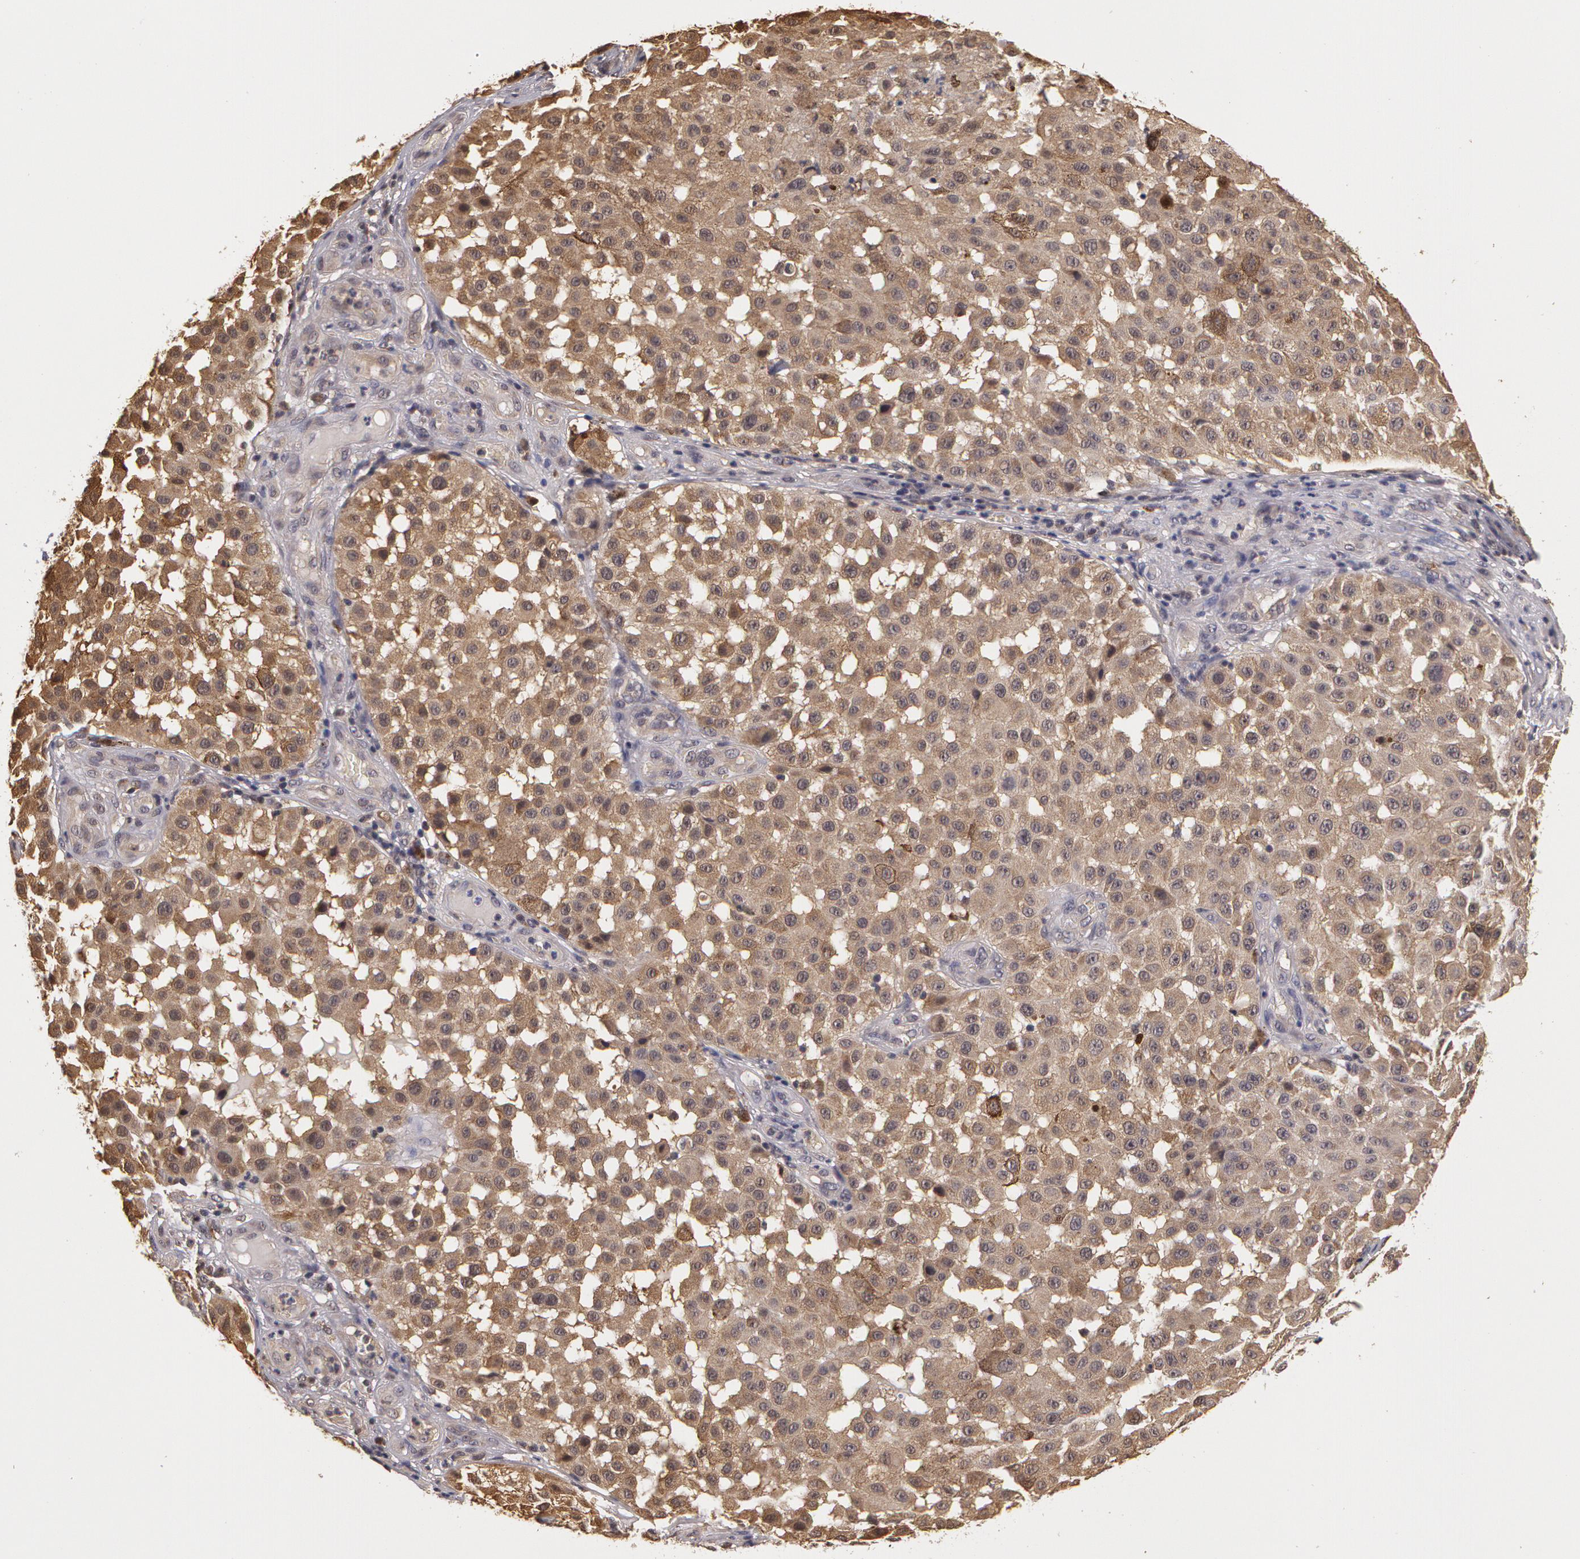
{"staining": {"intensity": "weak", "quantity": ">75%", "location": "cytoplasmic/membranous"}, "tissue": "melanoma", "cell_type": "Tumor cells", "image_type": "cancer", "snomed": [{"axis": "morphology", "description": "Malignant melanoma, NOS"}, {"axis": "topography", "description": "Skin"}], "caption": "Human malignant melanoma stained with a protein marker reveals weak staining in tumor cells.", "gene": "AHSA1", "patient": {"sex": "female", "age": 64}}